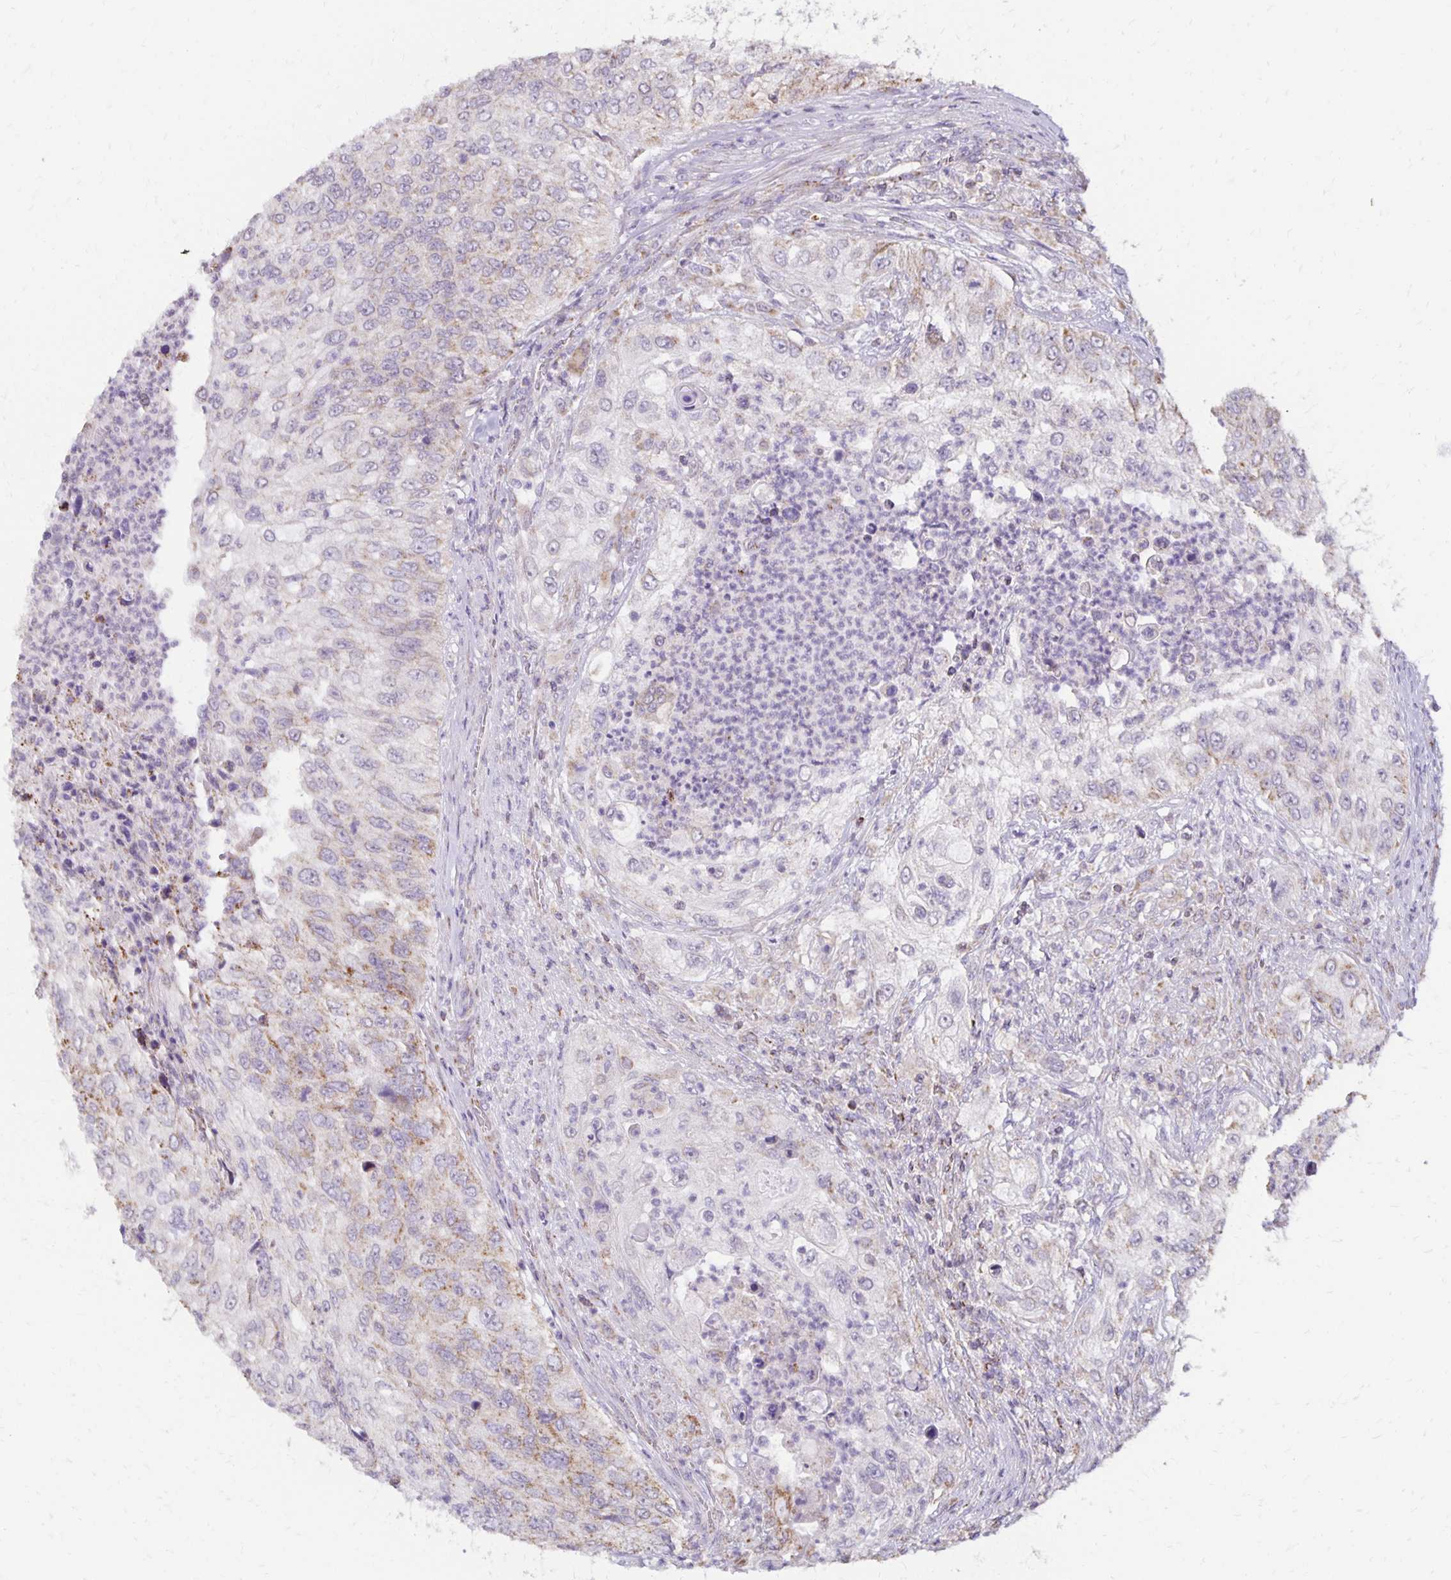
{"staining": {"intensity": "weak", "quantity": "25%-75%", "location": "cytoplasmic/membranous"}, "tissue": "urothelial cancer", "cell_type": "Tumor cells", "image_type": "cancer", "snomed": [{"axis": "morphology", "description": "Urothelial carcinoma, High grade"}, {"axis": "topography", "description": "Urinary bladder"}], "caption": "A low amount of weak cytoplasmic/membranous expression is identified in approximately 25%-75% of tumor cells in high-grade urothelial carcinoma tissue.", "gene": "IER3", "patient": {"sex": "female", "age": 60}}